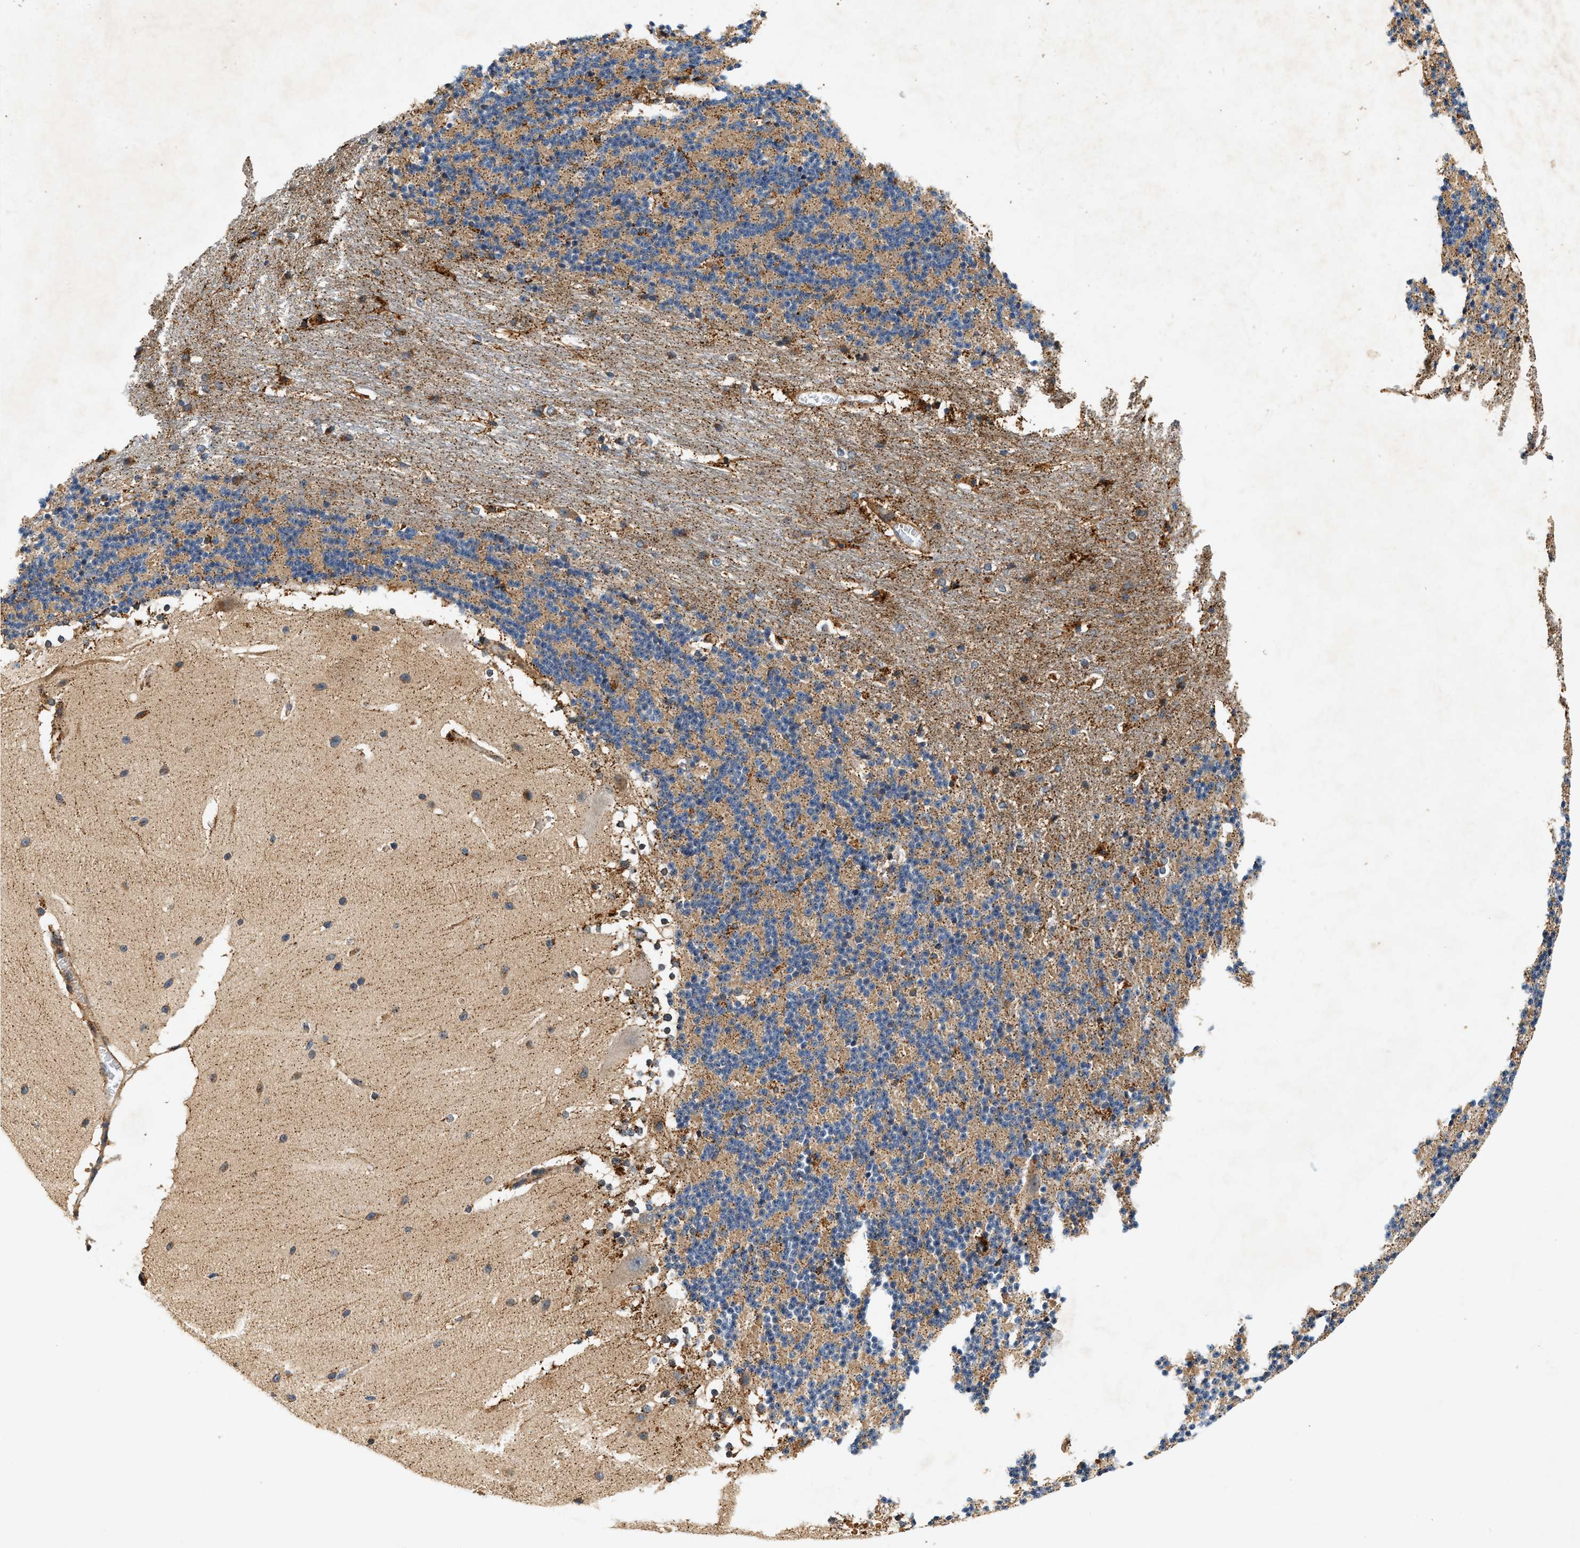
{"staining": {"intensity": "moderate", "quantity": ">75%", "location": "cytoplasmic/membranous"}, "tissue": "cerebellum", "cell_type": "Cells in granular layer", "image_type": "normal", "snomed": [{"axis": "morphology", "description": "Normal tissue, NOS"}, {"axis": "topography", "description": "Cerebellum"}], "caption": "About >75% of cells in granular layer in unremarkable cerebellum display moderate cytoplasmic/membranous protein expression as visualized by brown immunohistochemical staining.", "gene": "DUSP10", "patient": {"sex": "female", "age": 19}}